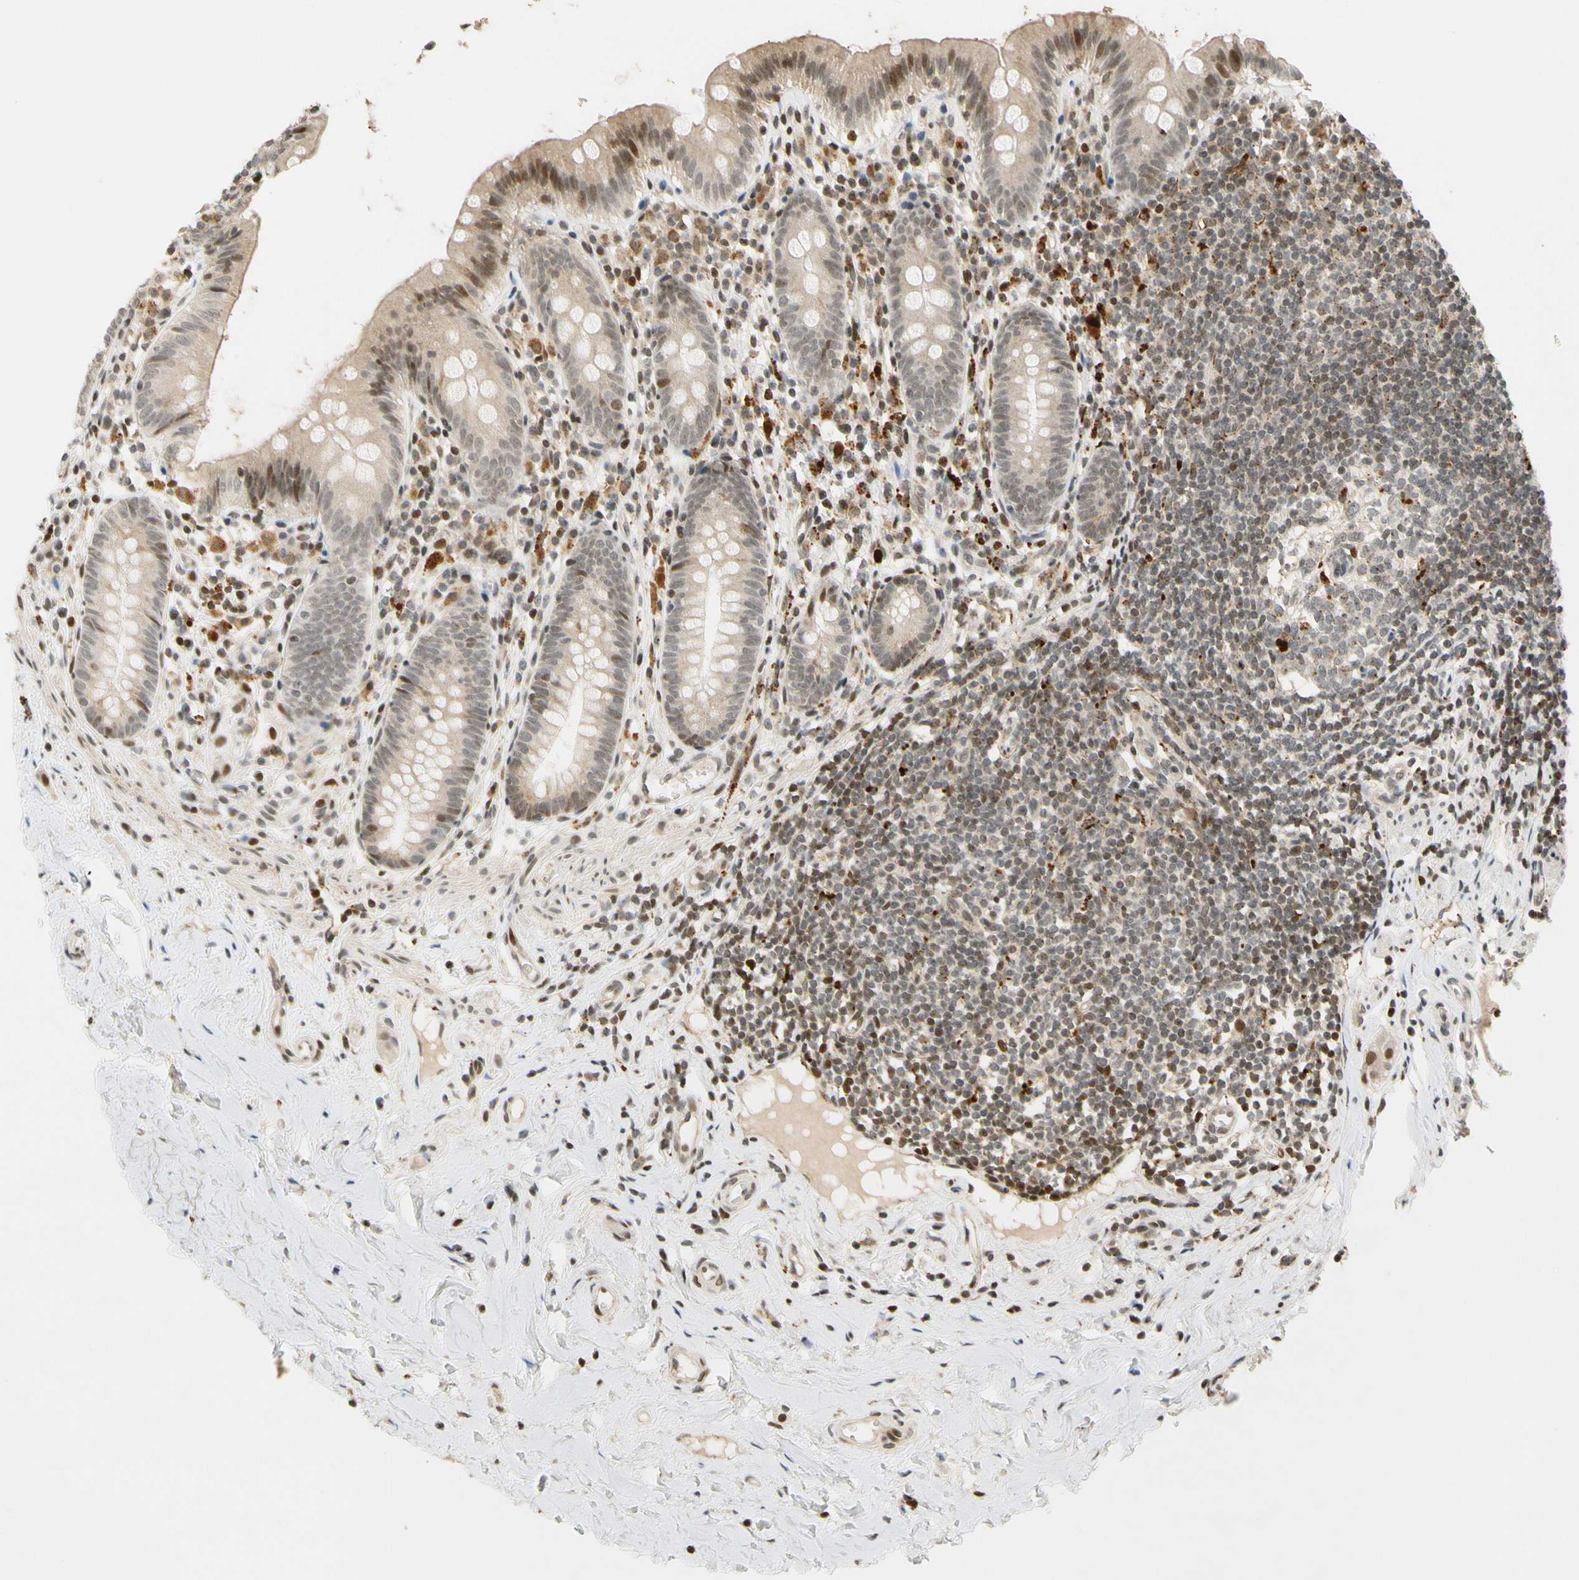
{"staining": {"intensity": "moderate", "quantity": "25%-75%", "location": "nuclear"}, "tissue": "appendix", "cell_type": "Glandular cells", "image_type": "normal", "snomed": [{"axis": "morphology", "description": "Normal tissue, NOS"}, {"axis": "topography", "description": "Appendix"}], "caption": "Immunohistochemistry (IHC) photomicrograph of benign human appendix stained for a protein (brown), which displays medium levels of moderate nuclear expression in about 25%-75% of glandular cells.", "gene": "CDK7", "patient": {"sex": "male", "age": 52}}